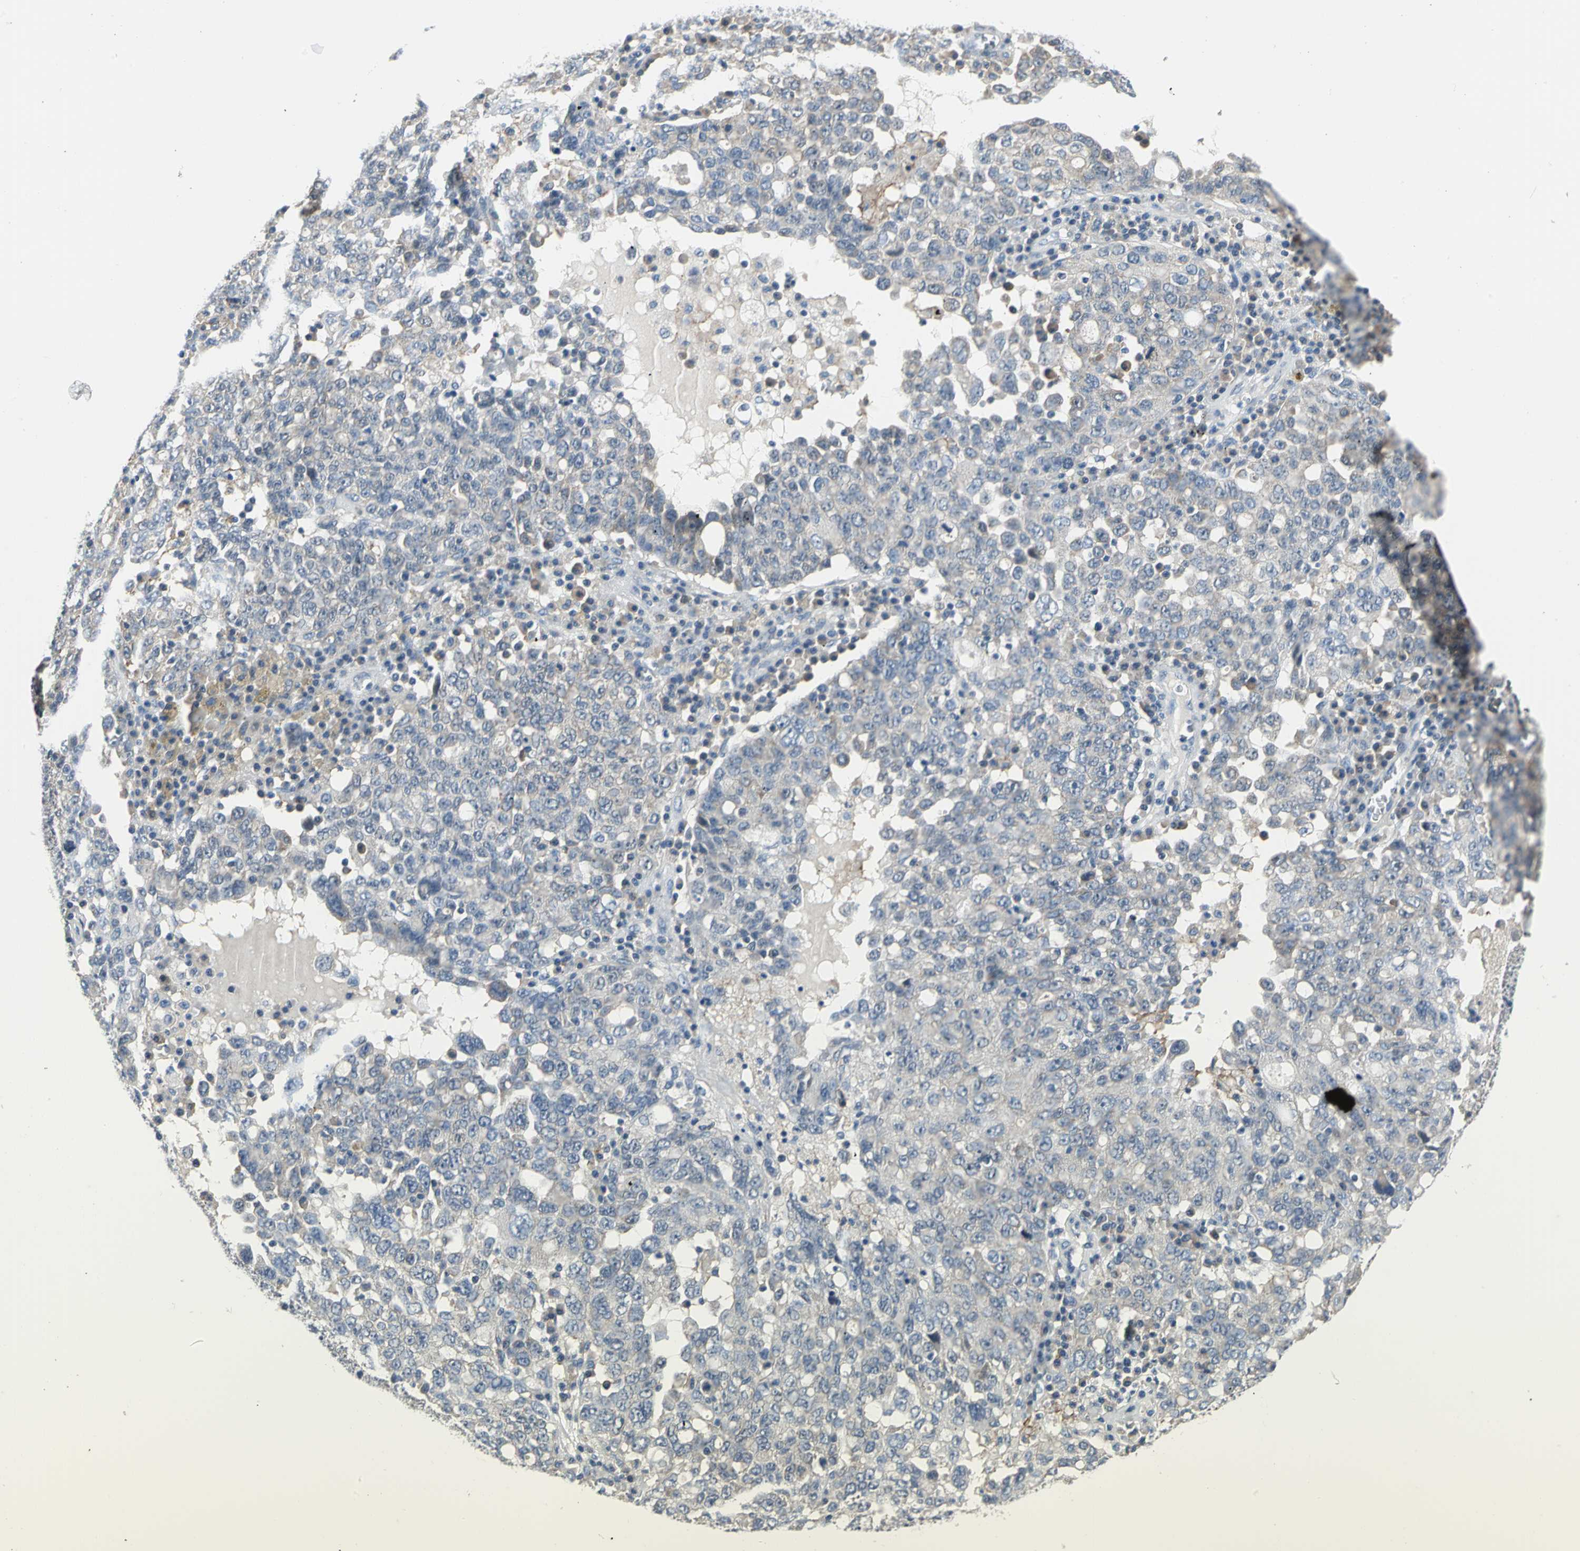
{"staining": {"intensity": "weak", "quantity": ">75%", "location": "cytoplasmic/membranous"}, "tissue": "ovarian cancer", "cell_type": "Tumor cells", "image_type": "cancer", "snomed": [{"axis": "morphology", "description": "Carcinoma, endometroid"}, {"axis": "topography", "description": "Ovary"}], "caption": "A brown stain labels weak cytoplasmic/membranous staining of a protein in ovarian endometroid carcinoma tumor cells.", "gene": "ZNF415", "patient": {"sex": "female", "age": 62}}